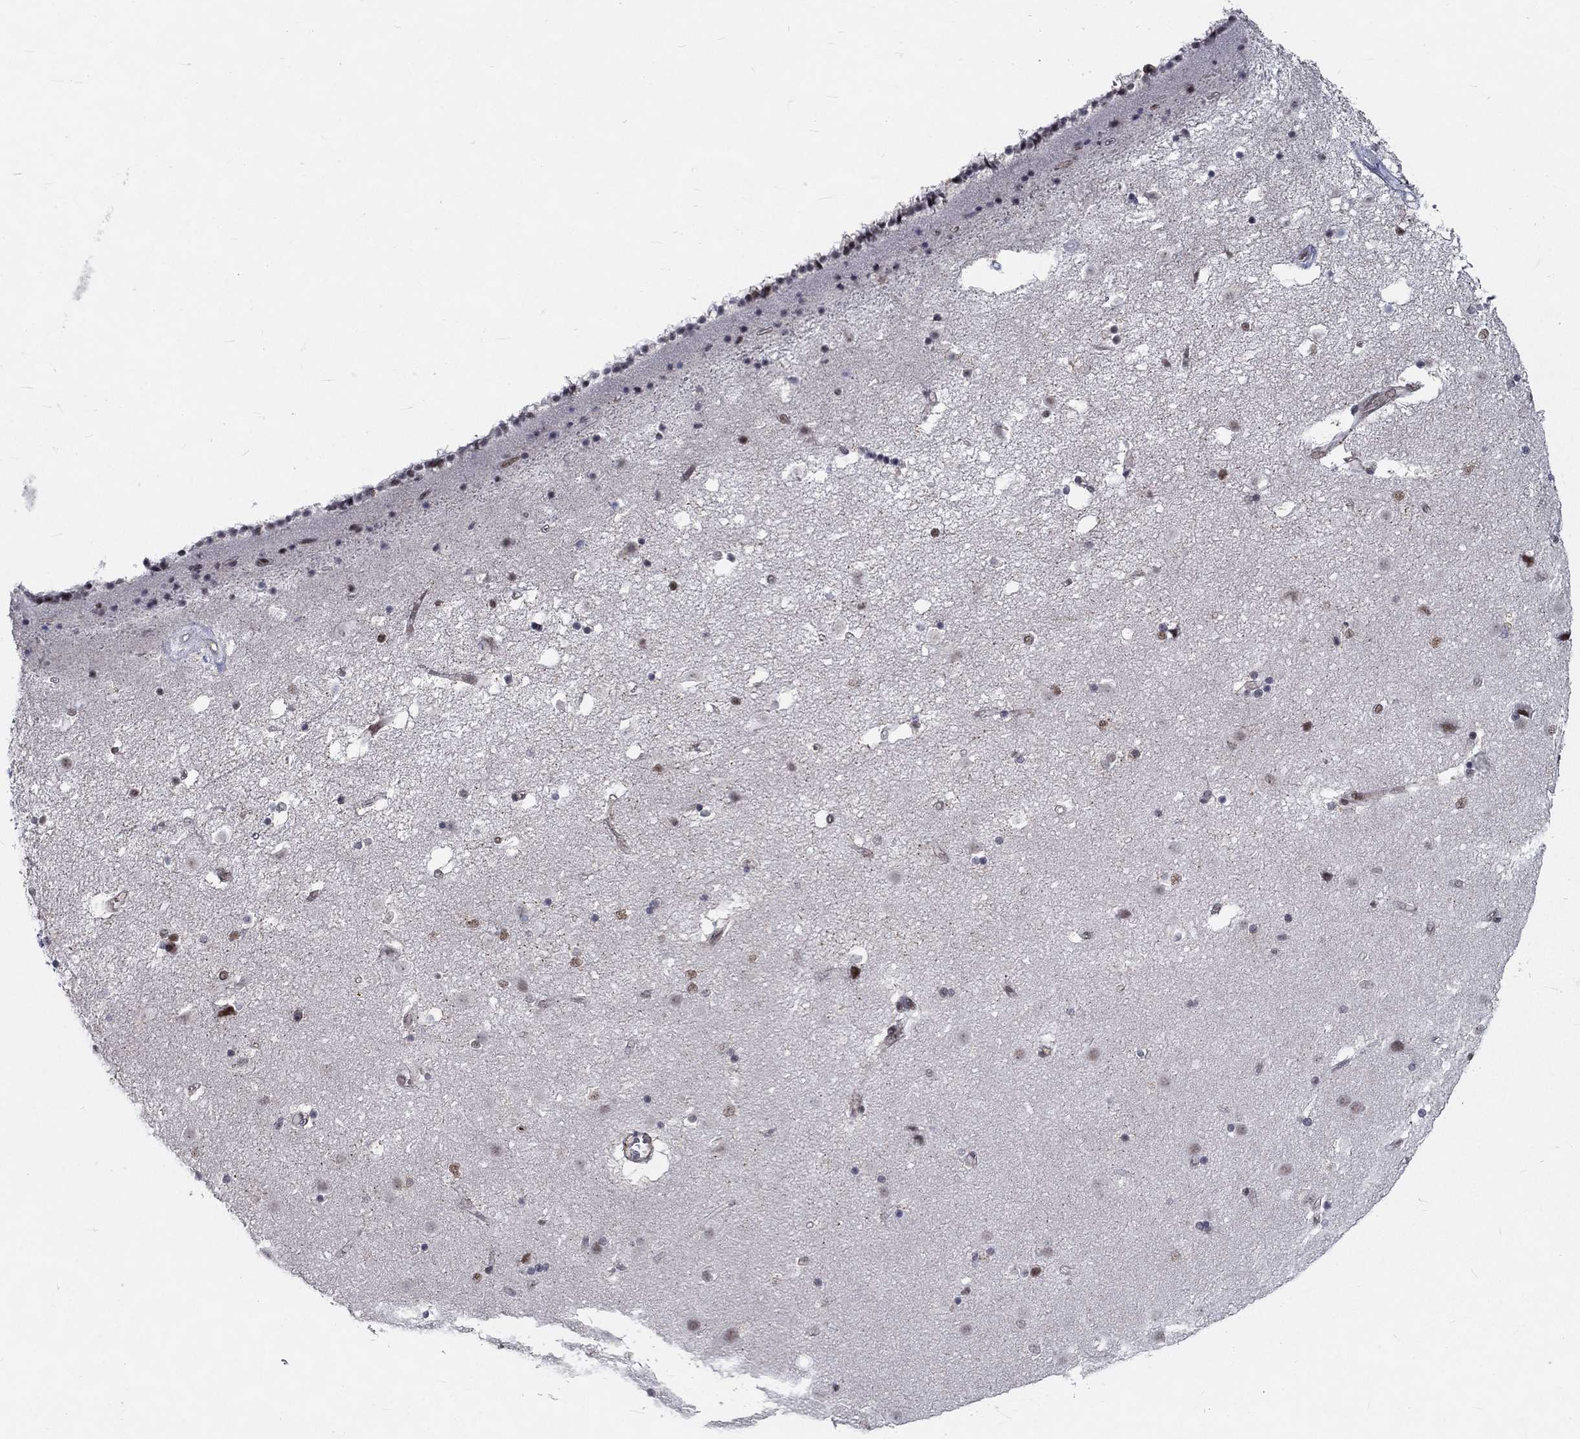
{"staining": {"intensity": "moderate", "quantity": "<25%", "location": "nuclear"}, "tissue": "caudate", "cell_type": "Glial cells", "image_type": "normal", "snomed": [{"axis": "morphology", "description": "Normal tissue, NOS"}, {"axis": "topography", "description": "Lateral ventricle wall"}], "caption": "This image reveals normal caudate stained with immunohistochemistry to label a protein in brown. The nuclear of glial cells show moderate positivity for the protein. Nuclei are counter-stained blue.", "gene": "ZBED1", "patient": {"sex": "female", "age": 71}}